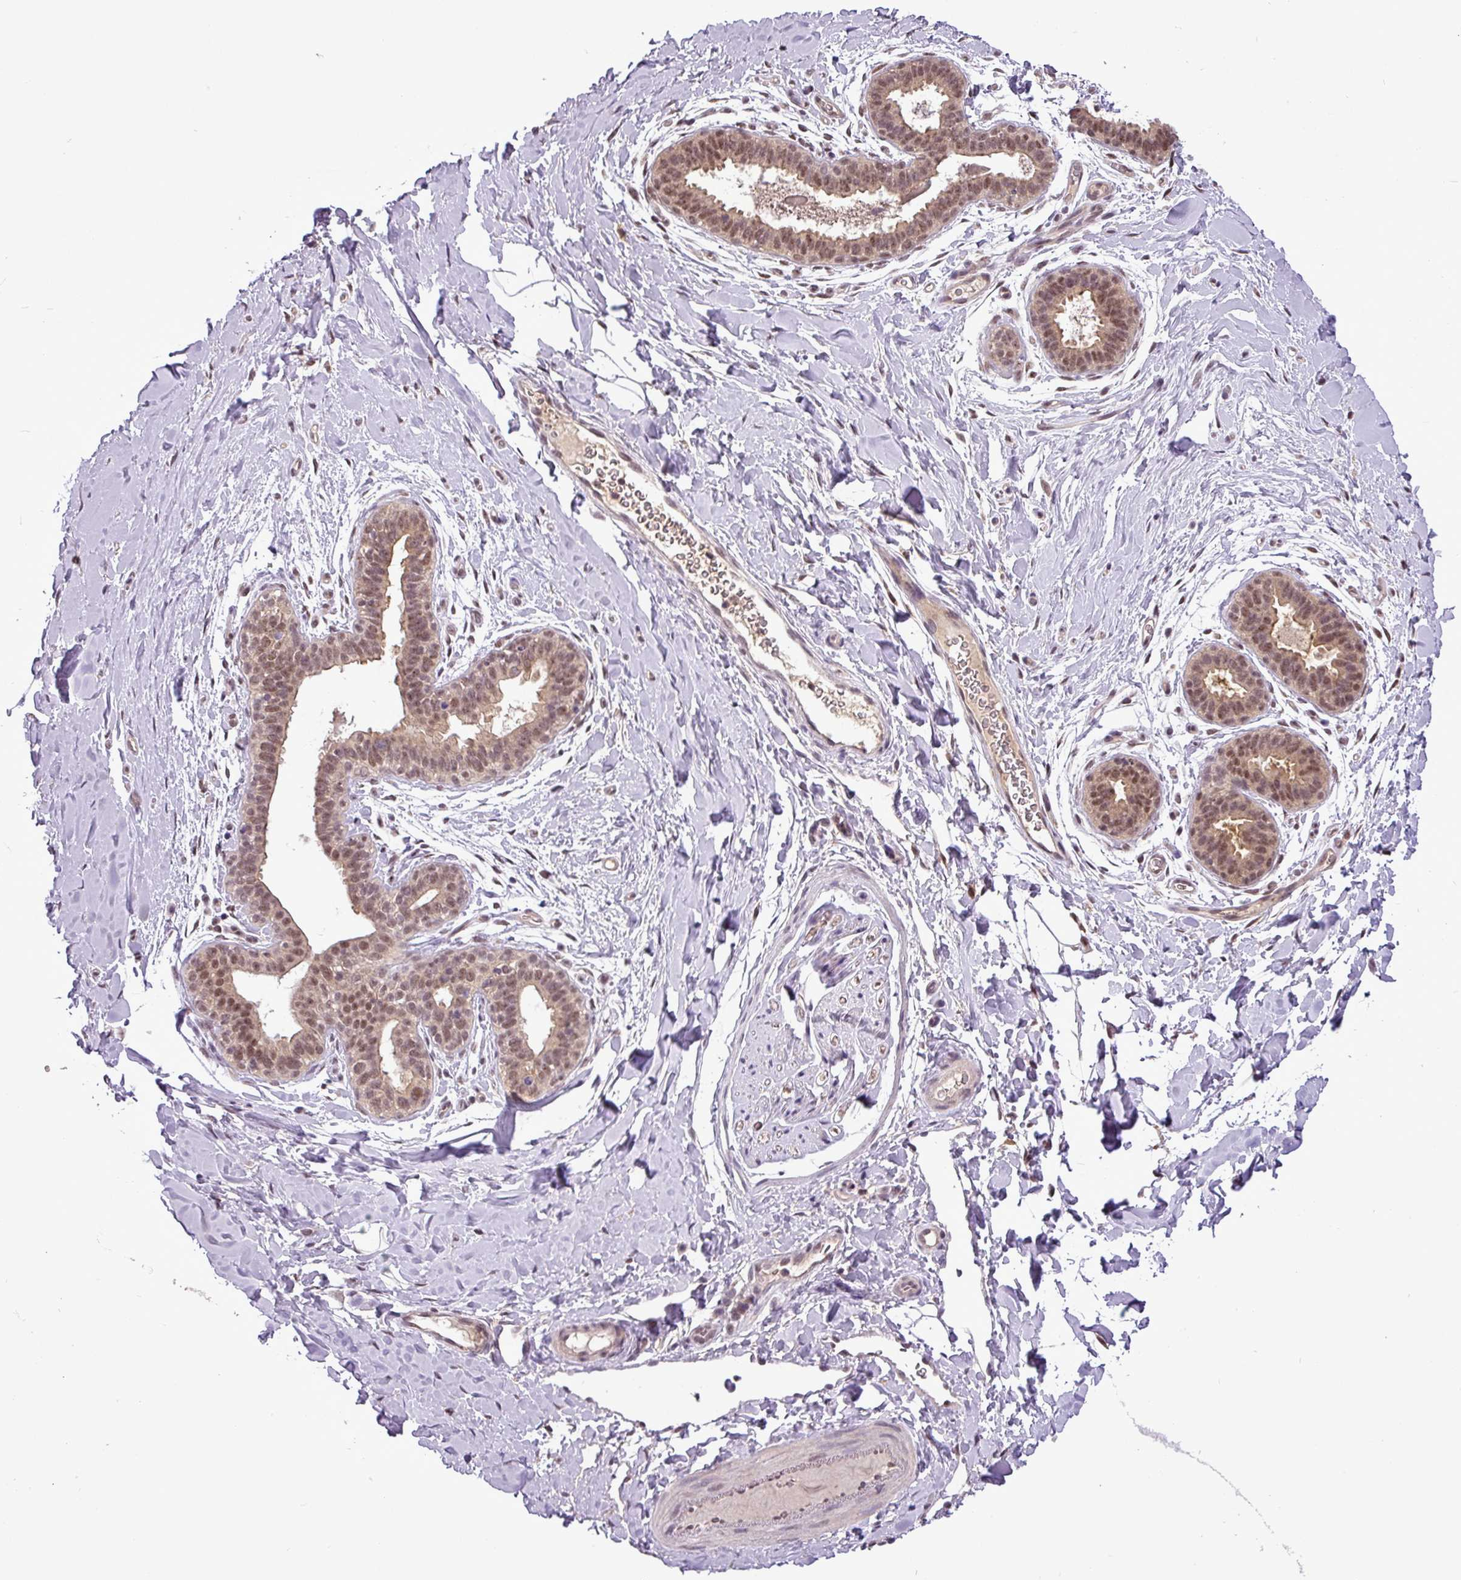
{"staining": {"intensity": "negative", "quantity": "none", "location": "none"}, "tissue": "adipose tissue", "cell_type": "Adipocytes", "image_type": "normal", "snomed": [{"axis": "morphology", "description": "Normal tissue, NOS"}, {"axis": "topography", "description": "Breast"}], "caption": "The histopathology image displays no significant expression in adipocytes of adipose tissue. (DAB immunohistochemistry (IHC), high magnification).", "gene": "MFHAS1", "patient": {"sex": "female", "age": 26}}